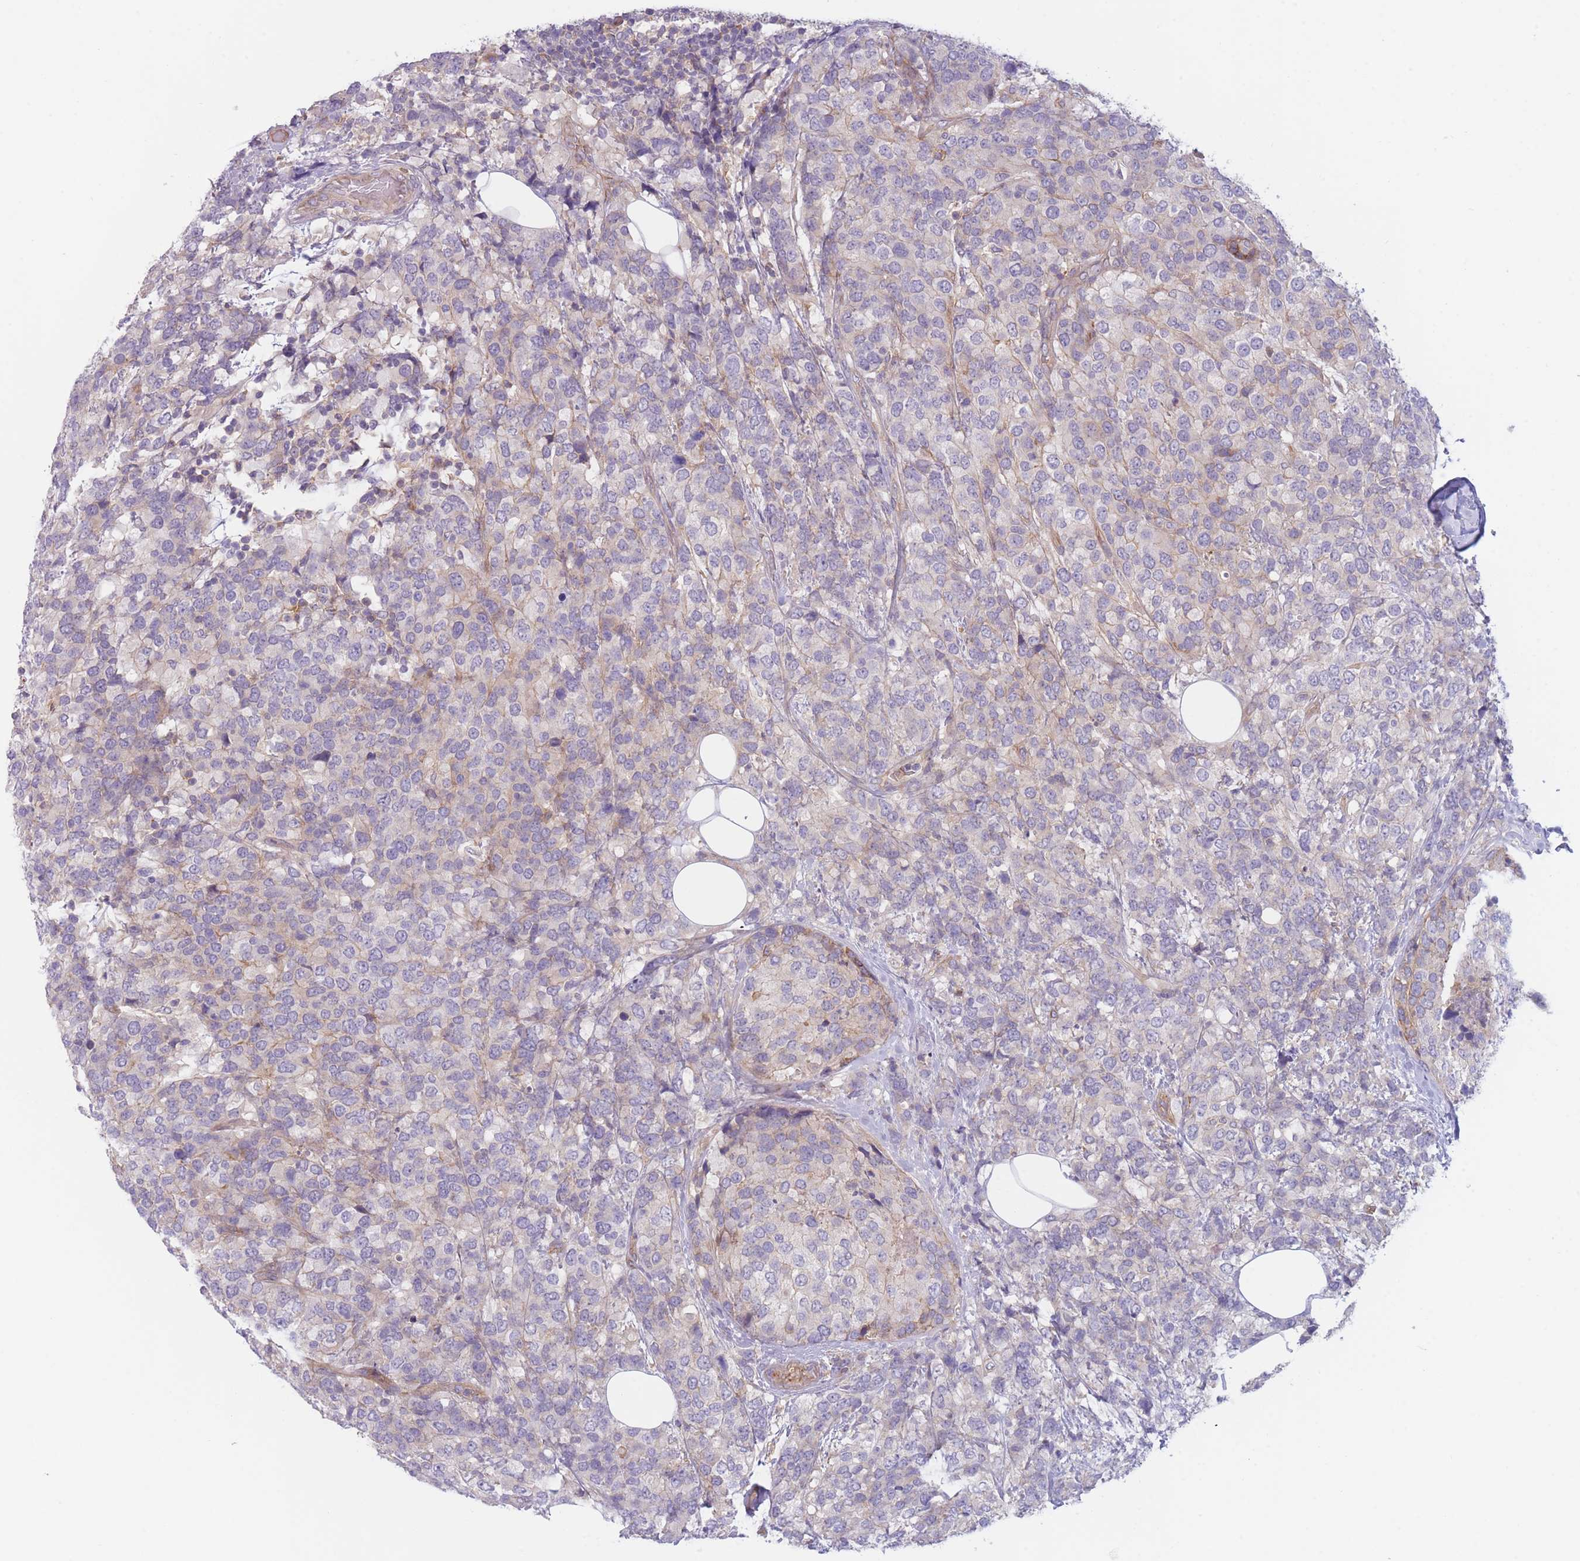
{"staining": {"intensity": "negative", "quantity": "none", "location": "none"}, "tissue": "breast cancer", "cell_type": "Tumor cells", "image_type": "cancer", "snomed": [{"axis": "morphology", "description": "Lobular carcinoma"}, {"axis": "topography", "description": "Breast"}], "caption": "DAB (3,3'-diaminobenzidine) immunohistochemical staining of human breast cancer demonstrates no significant staining in tumor cells.", "gene": "WDR93", "patient": {"sex": "female", "age": 59}}